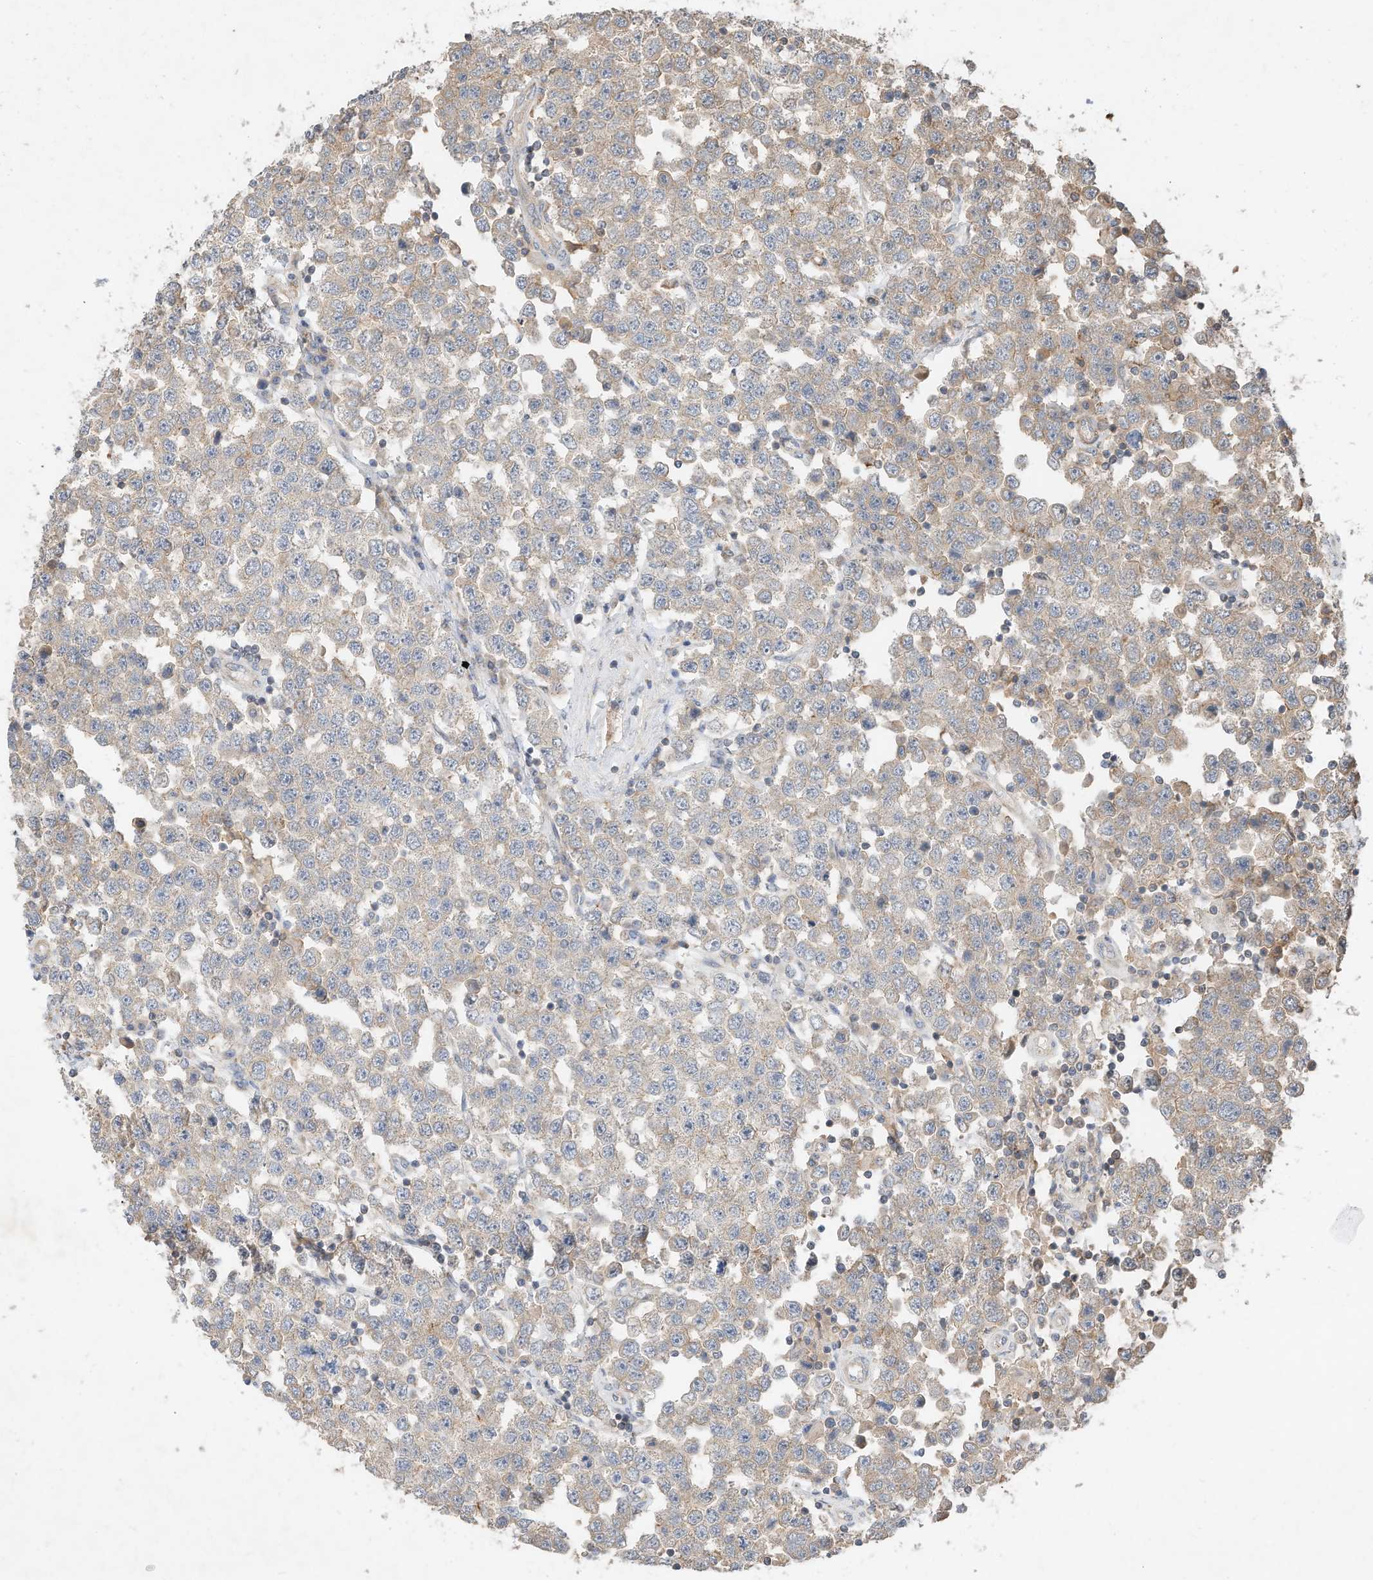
{"staining": {"intensity": "weak", "quantity": "<25%", "location": "cytoplasmic/membranous"}, "tissue": "testis cancer", "cell_type": "Tumor cells", "image_type": "cancer", "snomed": [{"axis": "morphology", "description": "Seminoma, NOS"}, {"axis": "topography", "description": "Testis"}], "caption": "Immunohistochemistry of seminoma (testis) exhibits no expression in tumor cells.", "gene": "CPAMD8", "patient": {"sex": "male", "age": 28}}